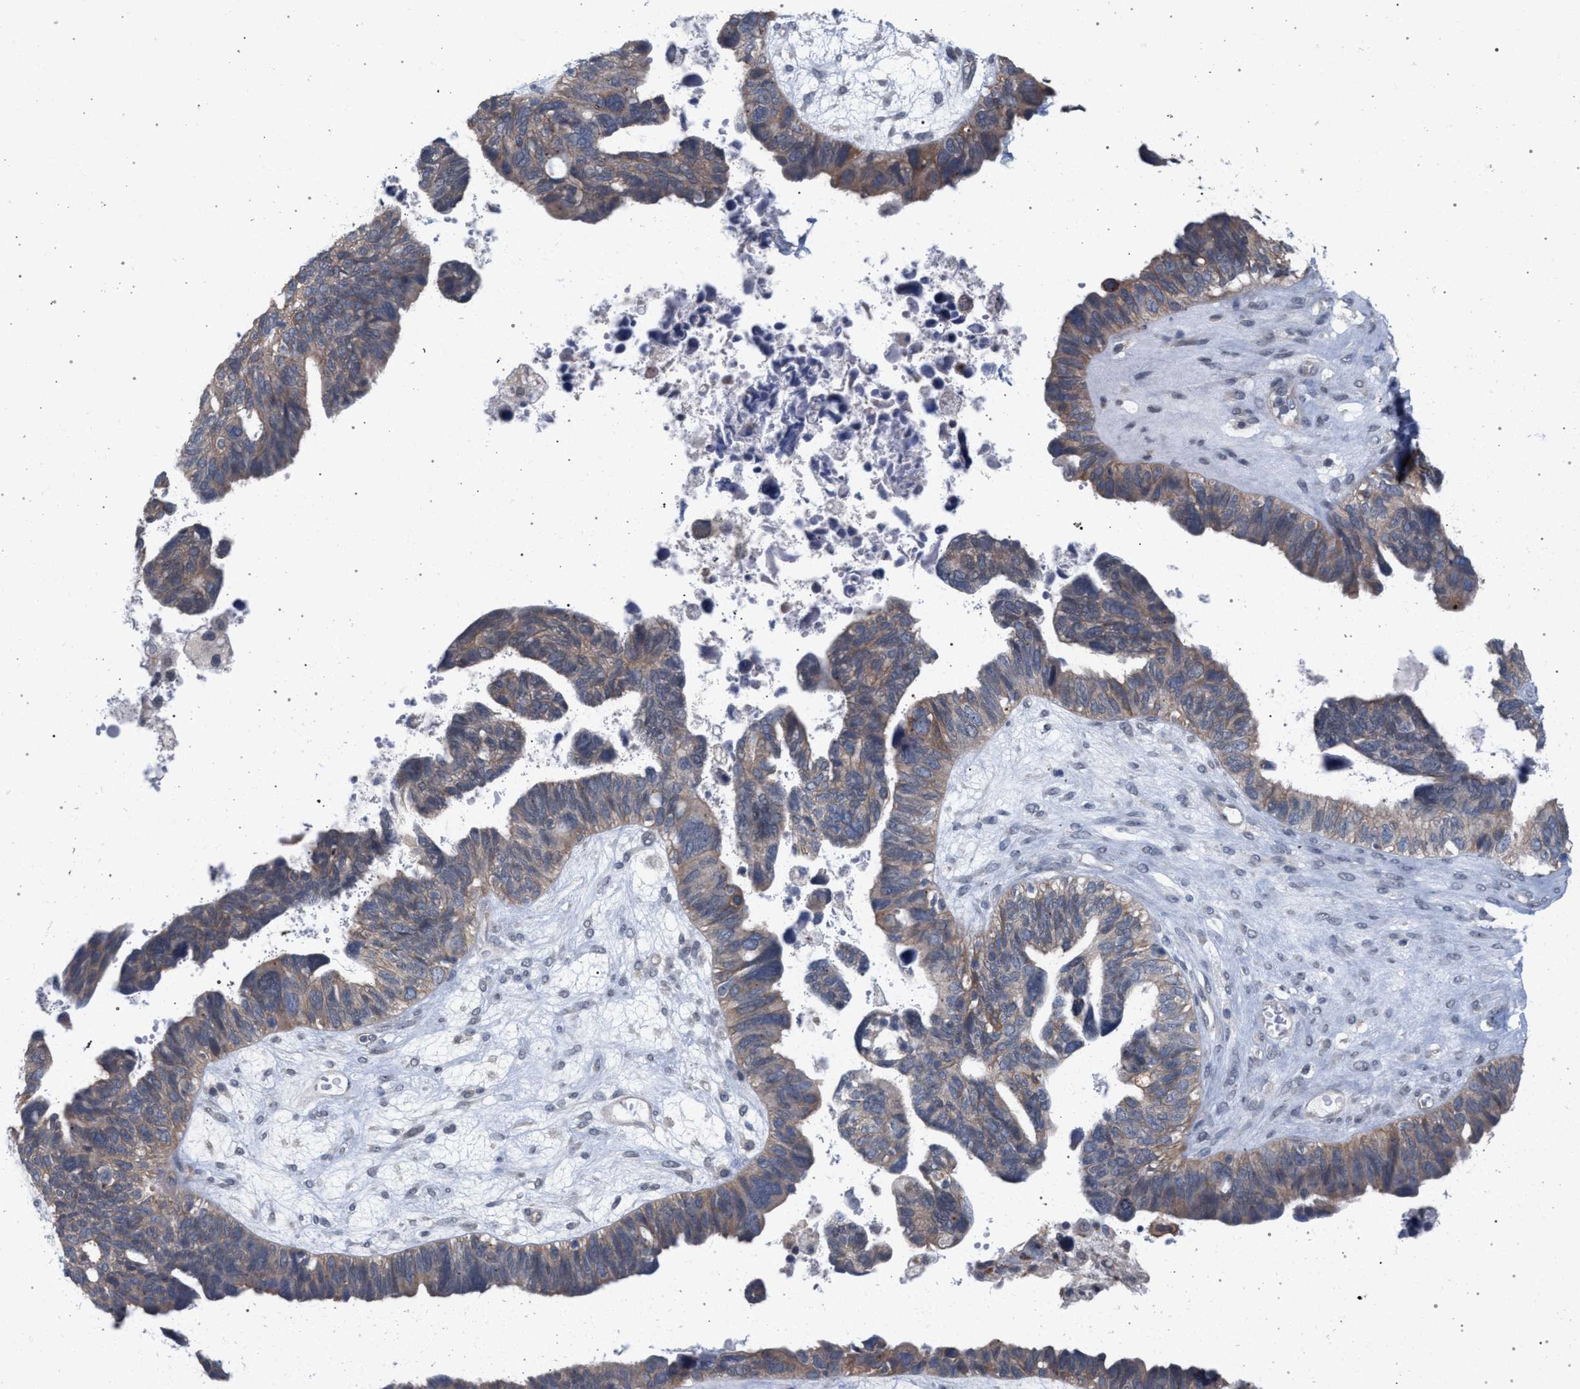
{"staining": {"intensity": "weak", "quantity": ">75%", "location": "cytoplasmic/membranous"}, "tissue": "ovarian cancer", "cell_type": "Tumor cells", "image_type": "cancer", "snomed": [{"axis": "morphology", "description": "Cystadenocarcinoma, serous, NOS"}, {"axis": "topography", "description": "Ovary"}], "caption": "Protein staining of ovarian cancer (serous cystadenocarcinoma) tissue shows weak cytoplasmic/membranous staining in about >75% of tumor cells.", "gene": "ARPC5L", "patient": {"sex": "female", "age": 79}}